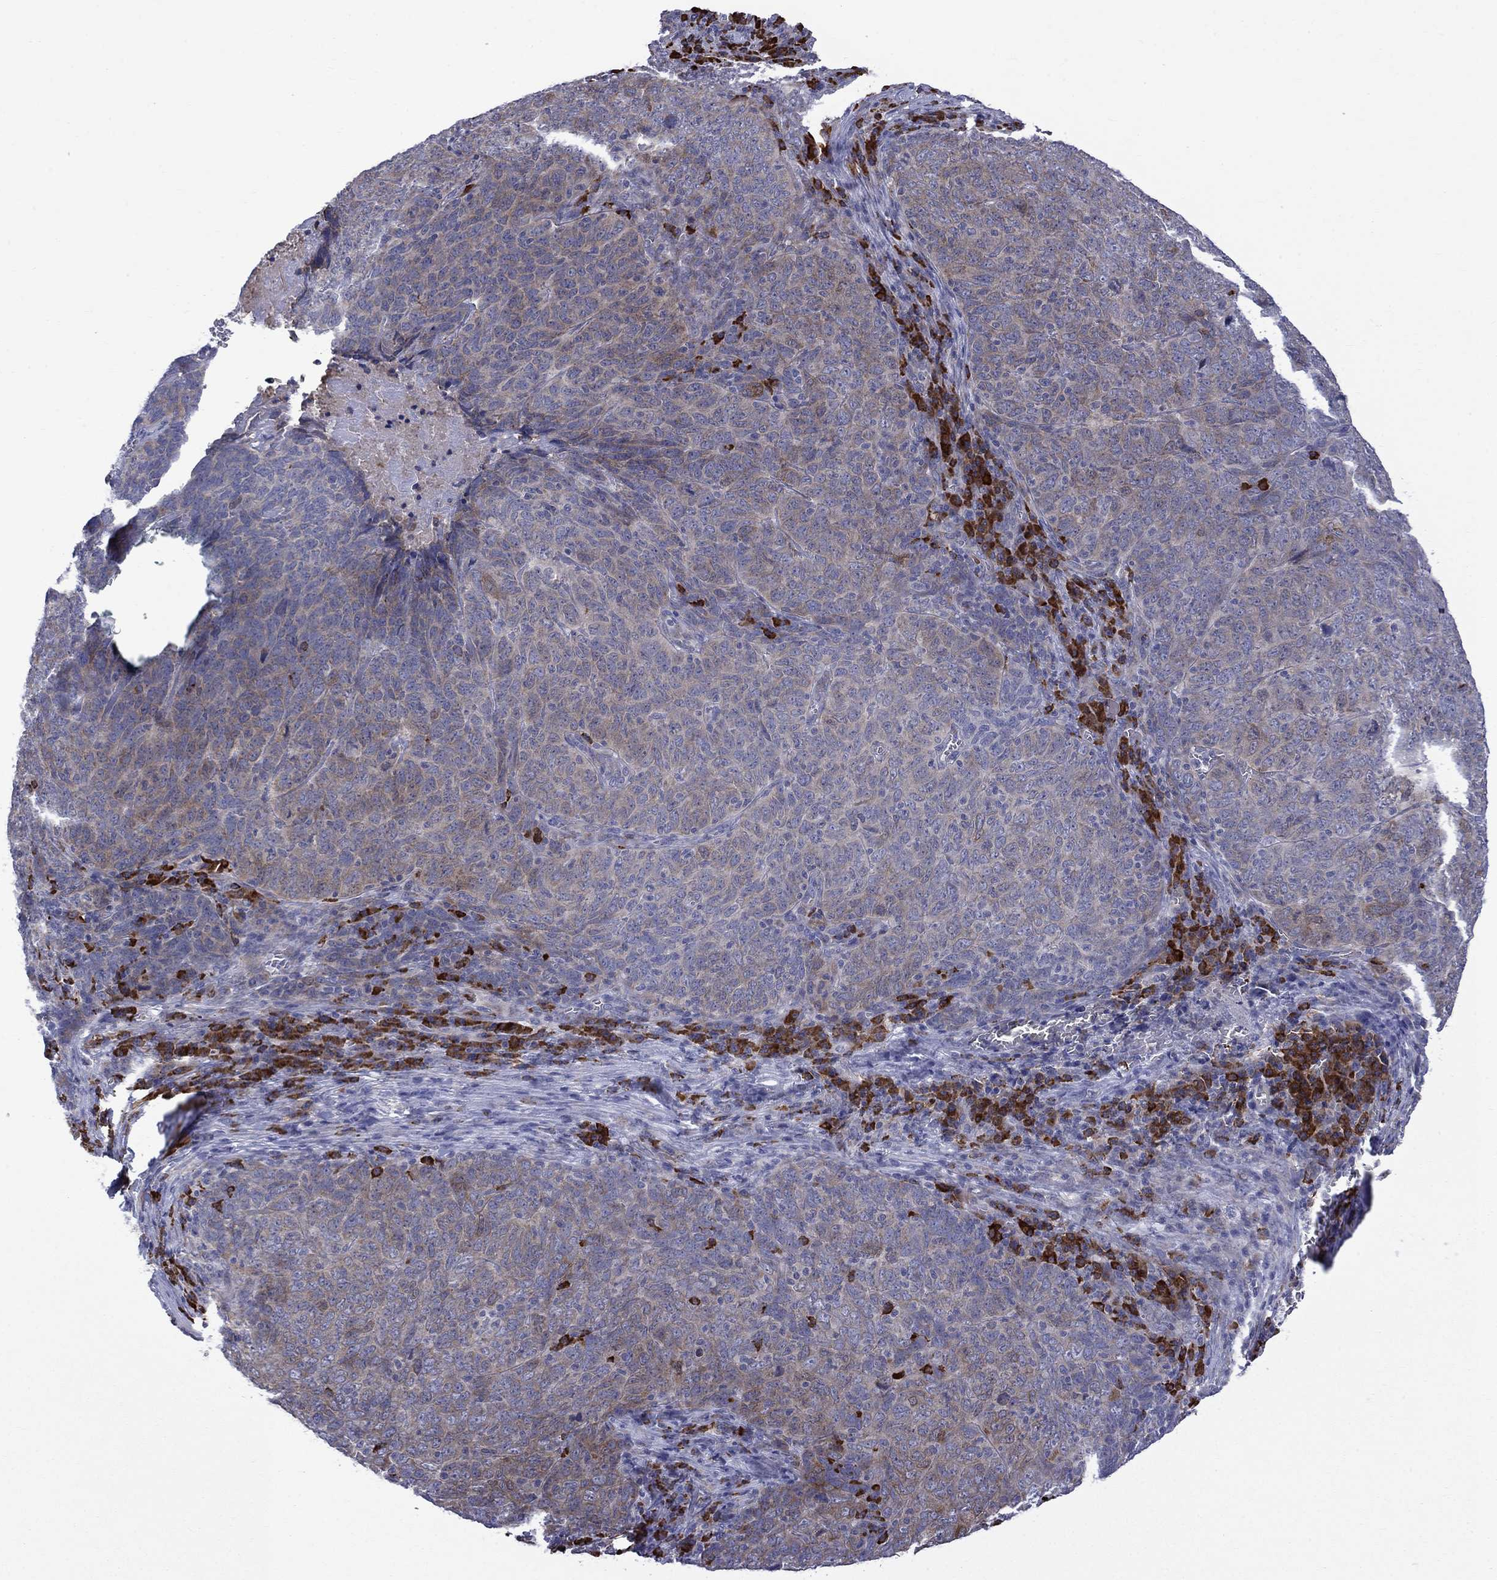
{"staining": {"intensity": "moderate", "quantity": "<25%", "location": "cytoplasmic/membranous"}, "tissue": "skin cancer", "cell_type": "Tumor cells", "image_type": "cancer", "snomed": [{"axis": "morphology", "description": "Squamous cell carcinoma, NOS"}, {"axis": "topography", "description": "Skin"}, {"axis": "topography", "description": "Anal"}], "caption": "A brown stain shows moderate cytoplasmic/membranous positivity of a protein in skin cancer tumor cells.", "gene": "ASNS", "patient": {"sex": "female", "age": 51}}